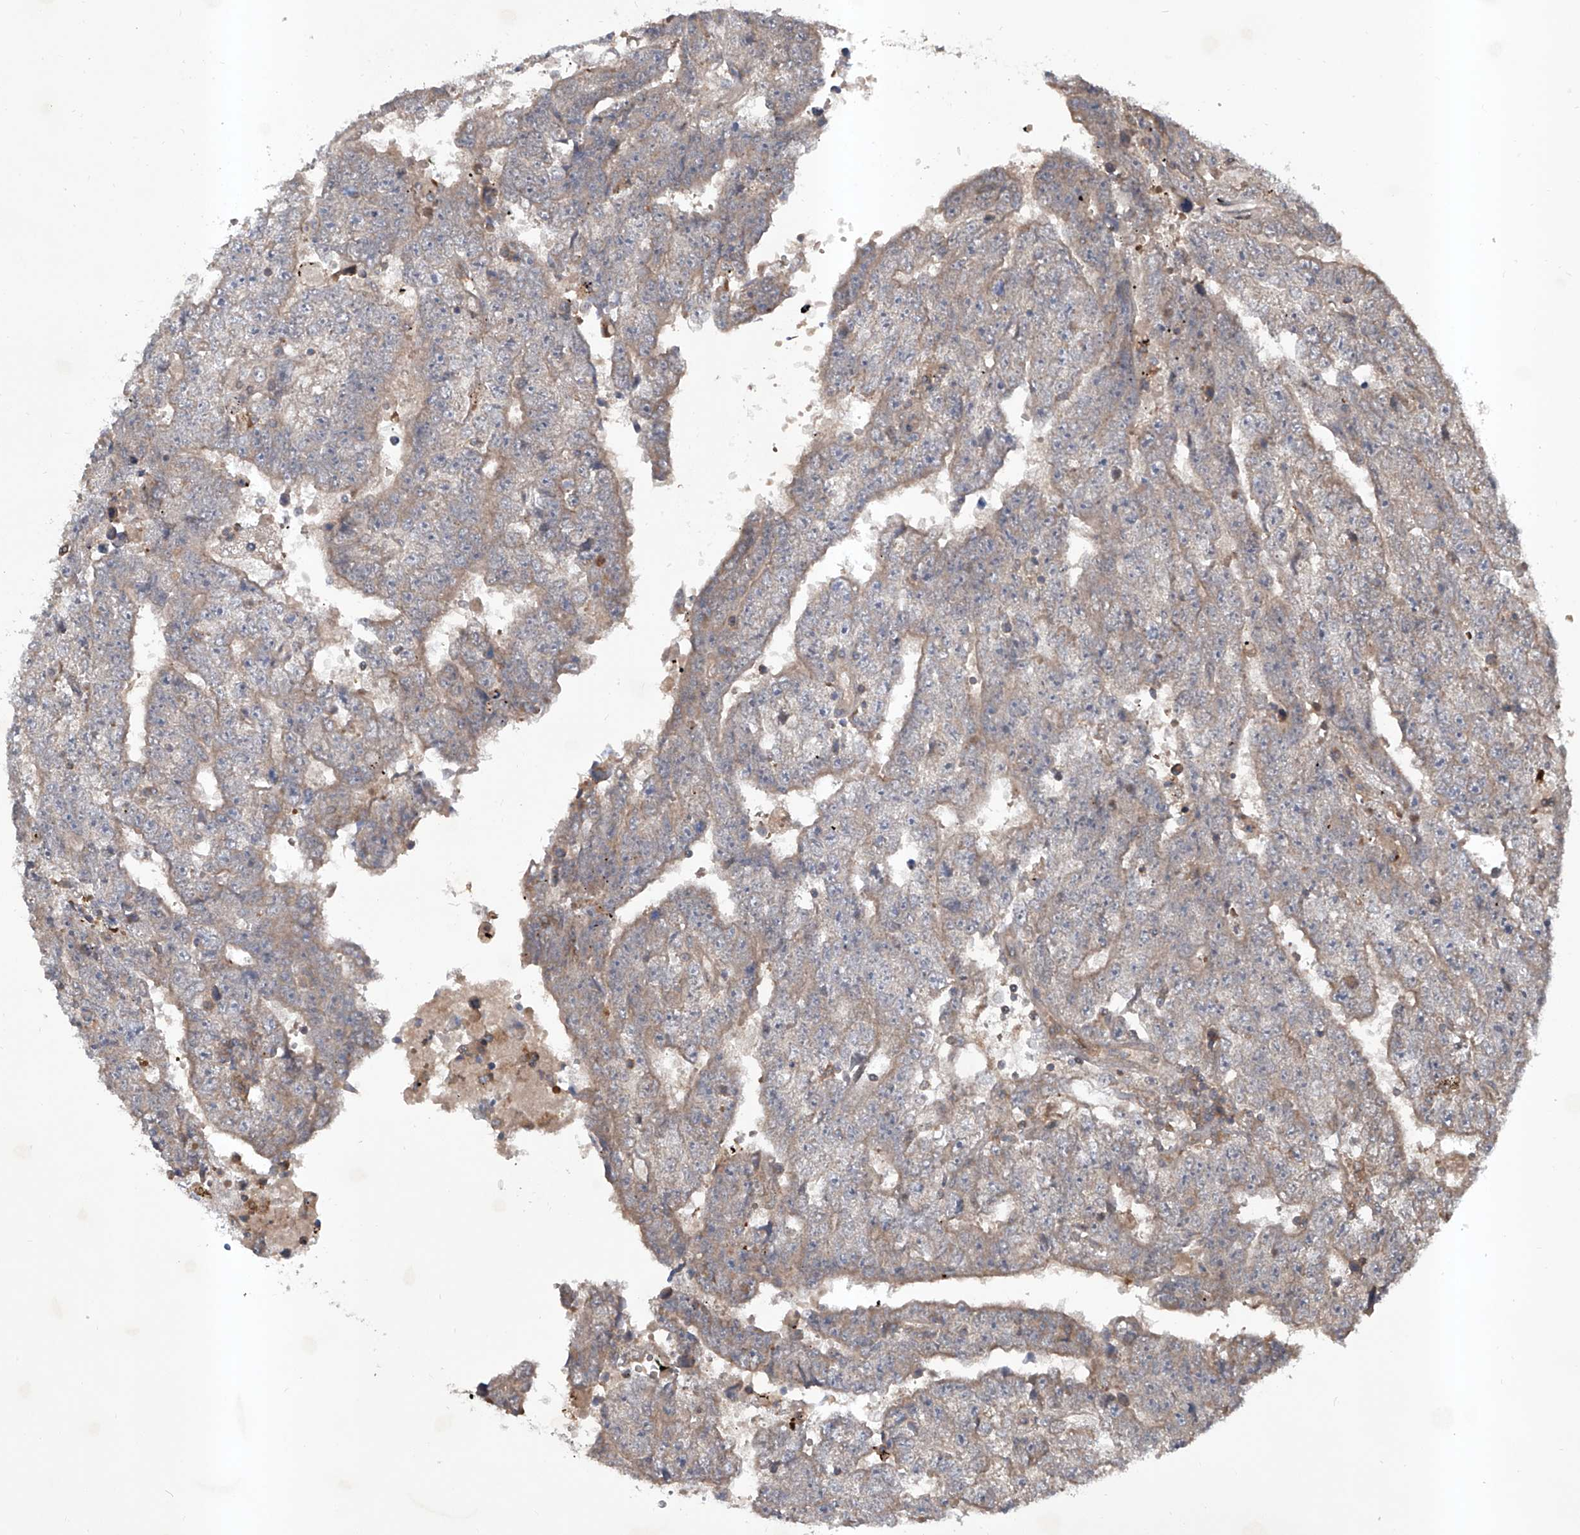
{"staining": {"intensity": "weak", "quantity": "<25%", "location": "cytoplasmic/membranous"}, "tissue": "testis cancer", "cell_type": "Tumor cells", "image_type": "cancer", "snomed": [{"axis": "morphology", "description": "Carcinoma, Embryonal, NOS"}, {"axis": "topography", "description": "Testis"}], "caption": "Testis cancer was stained to show a protein in brown. There is no significant positivity in tumor cells.", "gene": "HOXC8", "patient": {"sex": "male", "age": 25}}